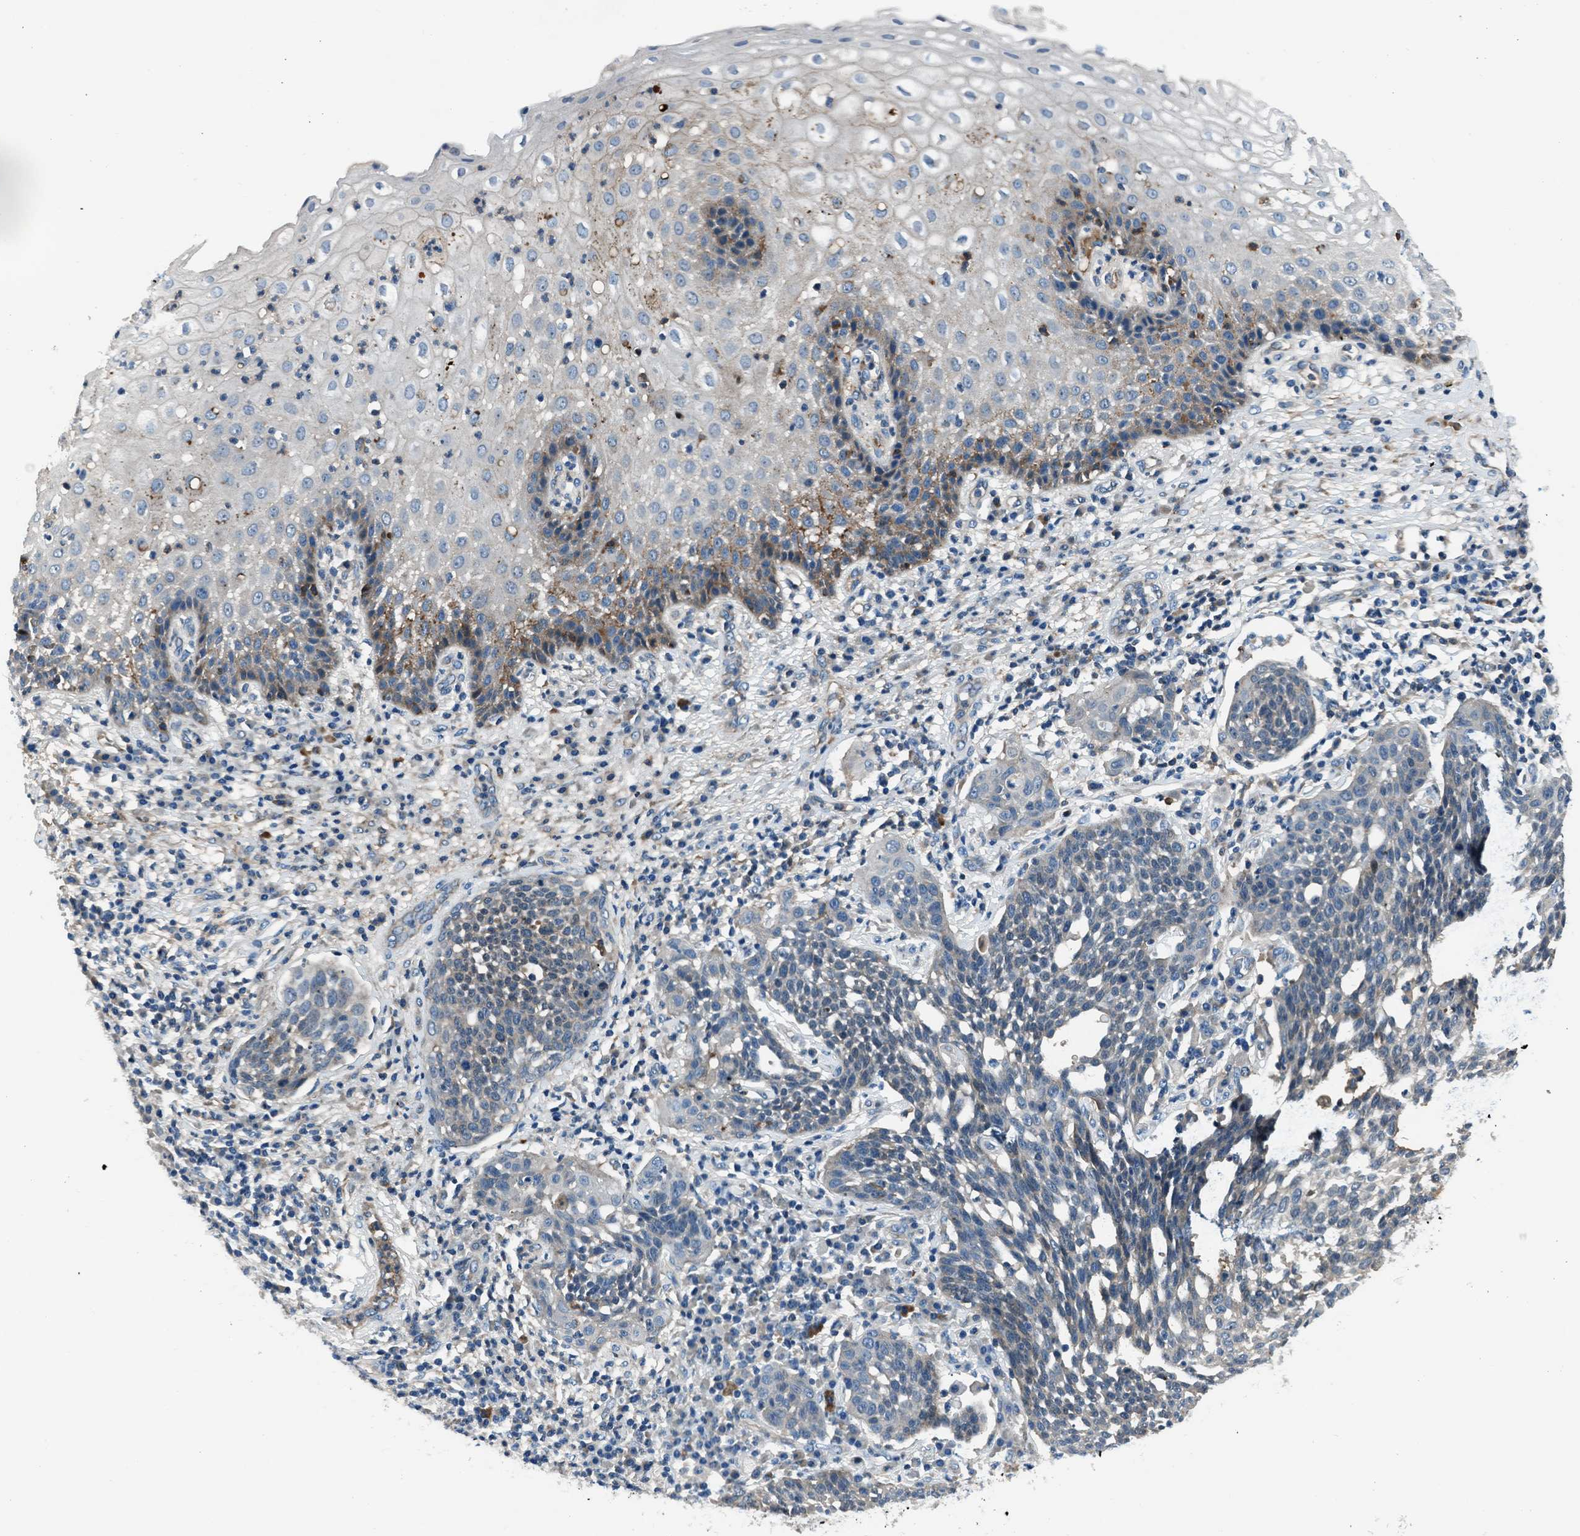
{"staining": {"intensity": "negative", "quantity": "none", "location": "none"}, "tissue": "cervical cancer", "cell_type": "Tumor cells", "image_type": "cancer", "snomed": [{"axis": "morphology", "description": "Squamous cell carcinoma, NOS"}, {"axis": "topography", "description": "Cervix"}], "caption": "Tumor cells are negative for brown protein staining in cervical cancer. (Stains: DAB immunohistochemistry with hematoxylin counter stain, Microscopy: brightfield microscopy at high magnification).", "gene": "SLC38A6", "patient": {"sex": "female", "age": 34}}